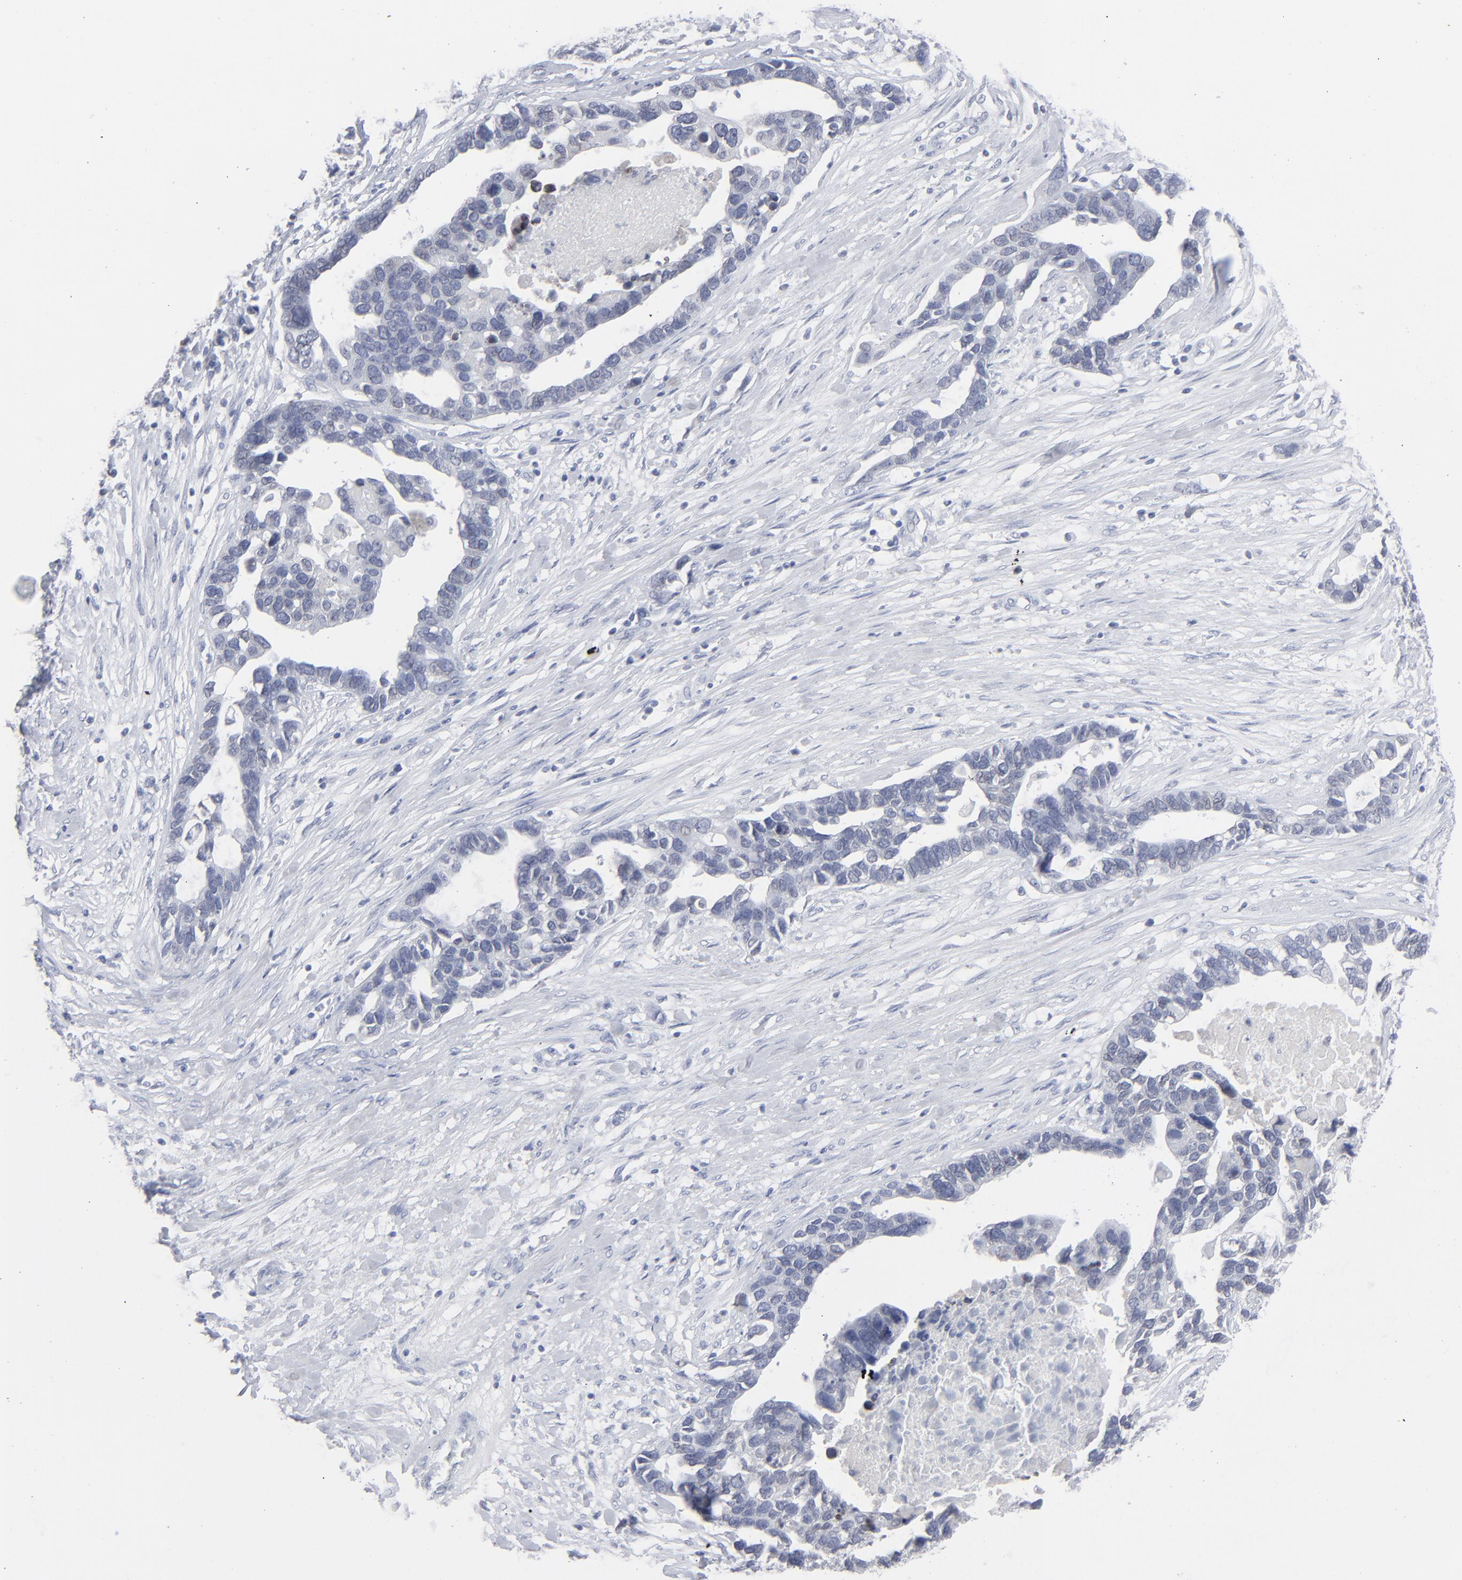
{"staining": {"intensity": "negative", "quantity": "none", "location": "none"}, "tissue": "ovarian cancer", "cell_type": "Tumor cells", "image_type": "cancer", "snomed": [{"axis": "morphology", "description": "Cystadenocarcinoma, serous, NOS"}, {"axis": "topography", "description": "Ovary"}], "caption": "Tumor cells are negative for brown protein staining in ovarian cancer. (IHC, brightfield microscopy, high magnification).", "gene": "NUP88", "patient": {"sex": "female", "age": 54}}